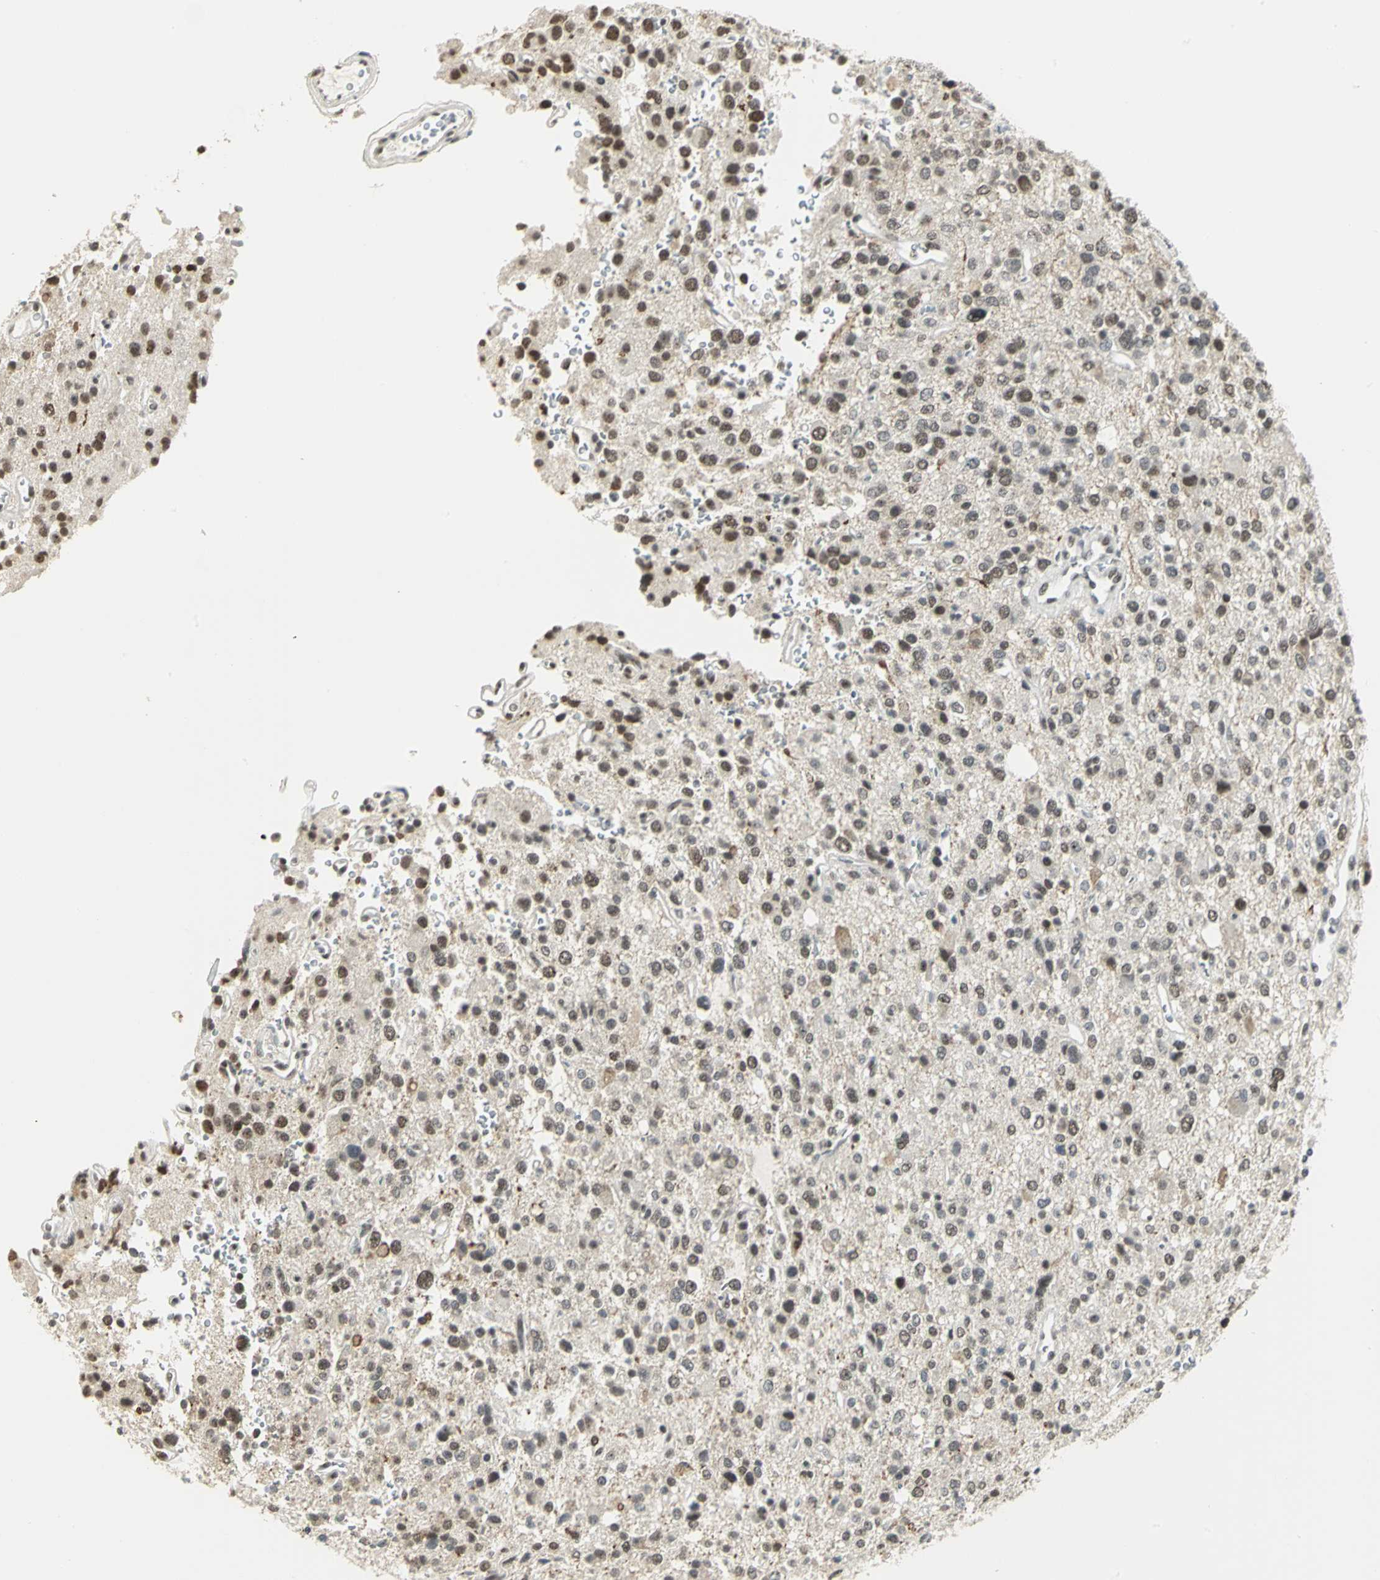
{"staining": {"intensity": "strong", "quantity": ">75%", "location": "nuclear"}, "tissue": "glioma", "cell_type": "Tumor cells", "image_type": "cancer", "snomed": [{"axis": "morphology", "description": "Glioma, malignant, High grade"}, {"axis": "topography", "description": "Brain"}], "caption": "The histopathology image displays staining of high-grade glioma (malignant), revealing strong nuclear protein positivity (brown color) within tumor cells.", "gene": "CBX3", "patient": {"sex": "male", "age": 47}}